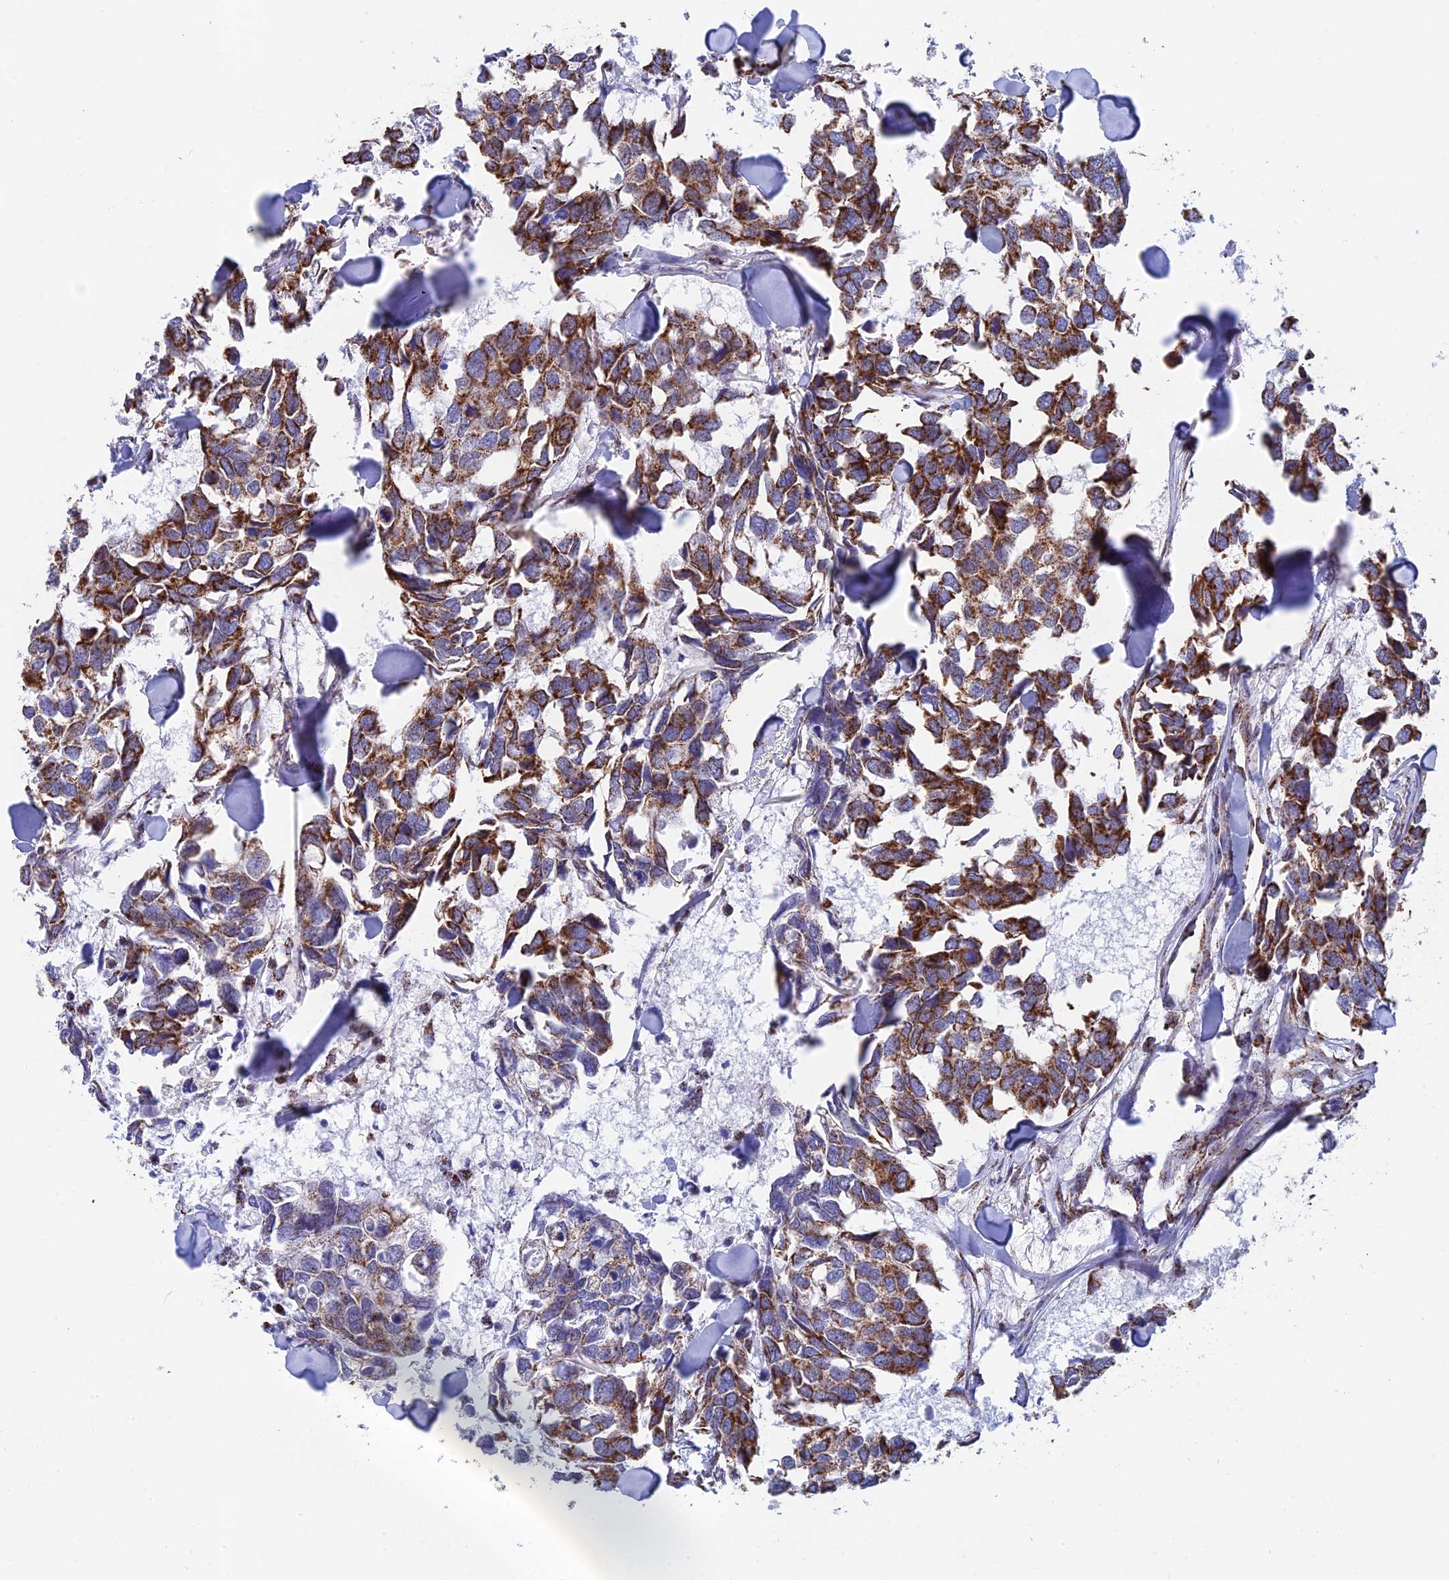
{"staining": {"intensity": "strong", "quantity": ">75%", "location": "cytoplasmic/membranous"}, "tissue": "breast cancer", "cell_type": "Tumor cells", "image_type": "cancer", "snomed": [{"axis": "morphology", "description": "Duct carcinoma"}, {"axis": "topography", "description": "Breast"}], "caption": "Human breast cancer (invasive ductal carcinoma) stained for a protein (brown) reveals strong cytoplasmic/membranous positive expression in approximately >75% of tumor cells.", "gene": "CDC16", "patient": {"sex": "female", "age": 83}}